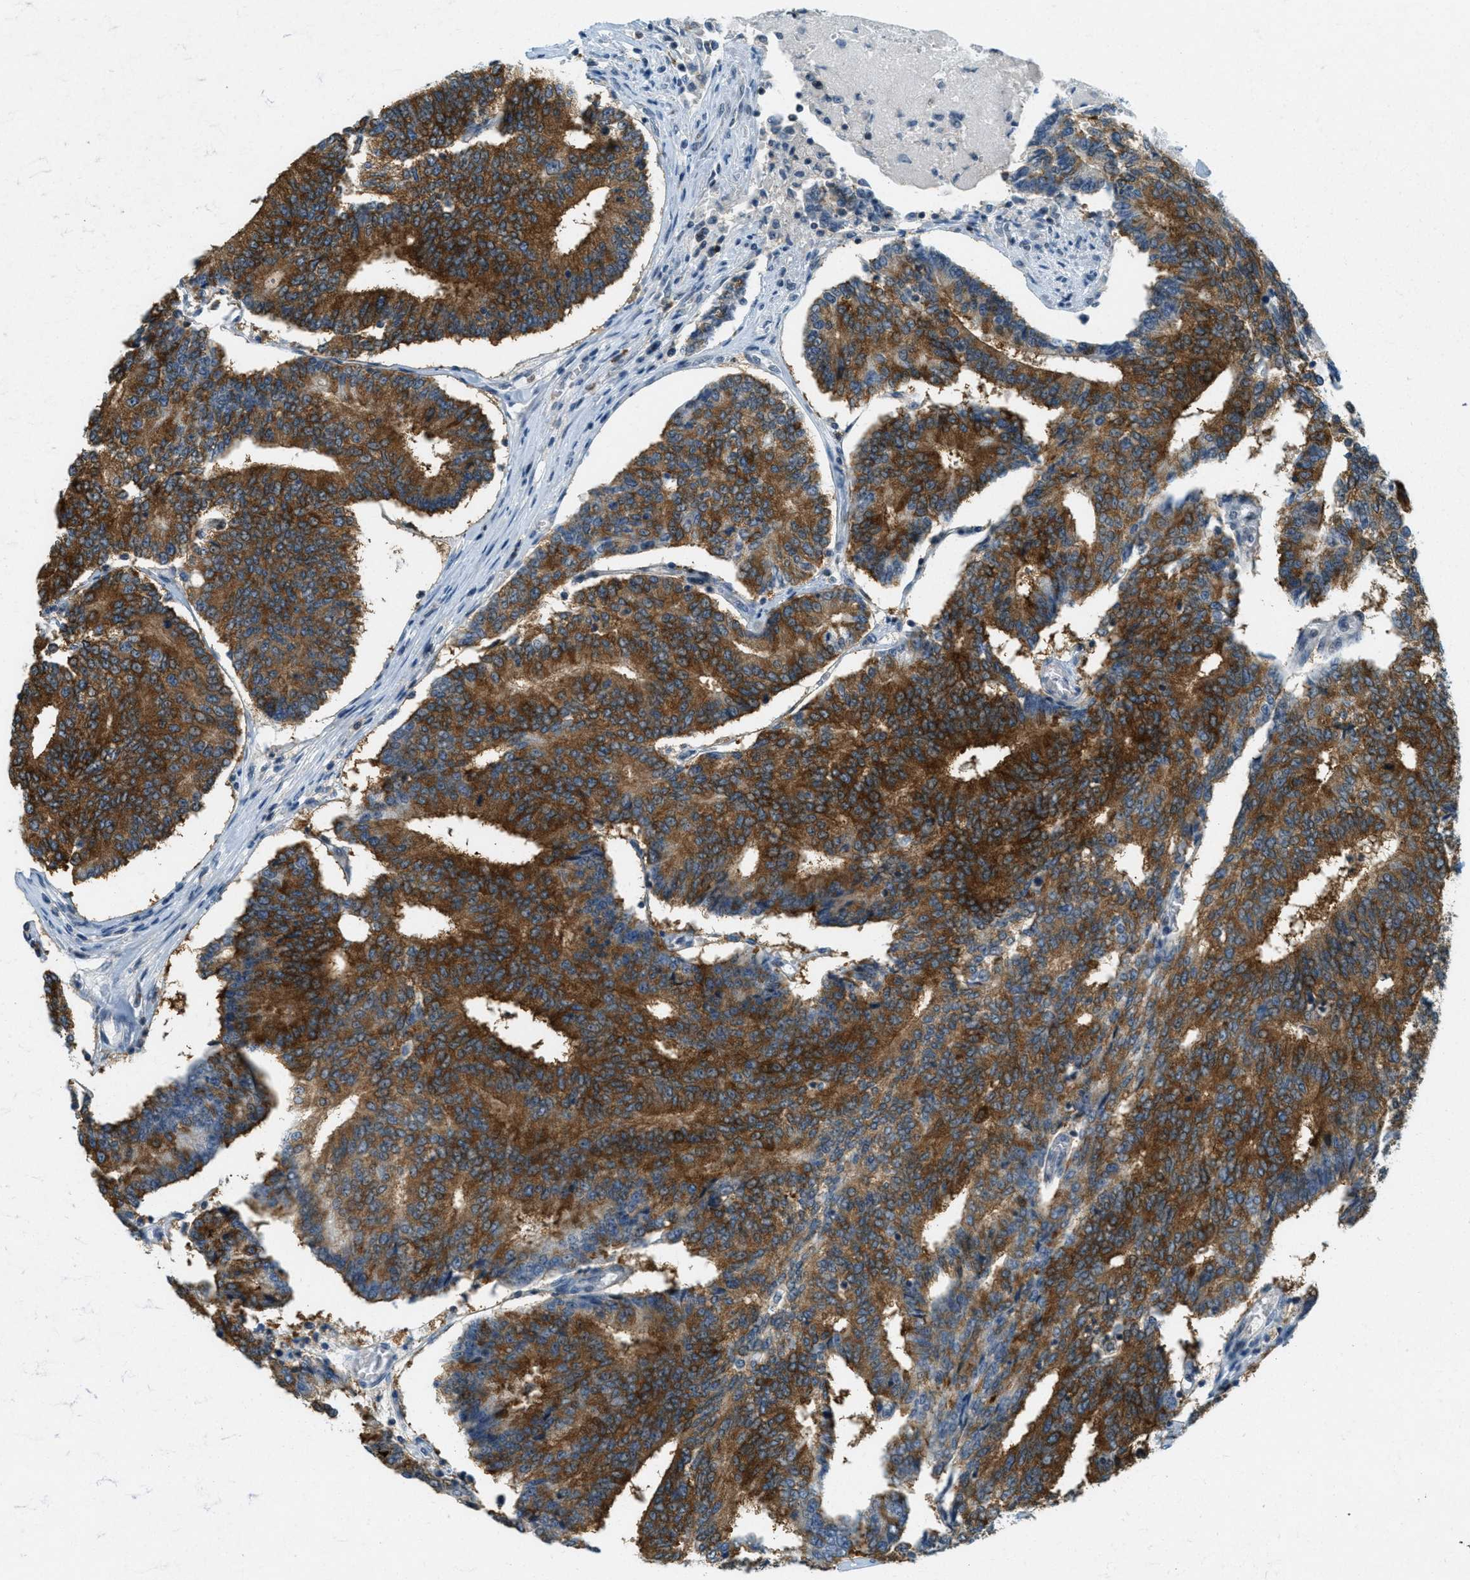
{"staining": {"intensity": "strong", "quantity": ">75%", "location": "cytoplasmic/membranous"}, "tissue": "prostate cancer", "cell_type": "Tumor cells", "image_type": "cancer", "snomed": [{"axis": "morphology", "description": "Normal tissue, NOS"}, {"axis": "morphology", "description": "Adenocarcinoma, High grade"}, {"axis": "topography", "description": "Prostate"}, {"axis": "topography", "description": "Seminal veicle"}], "caption": "Brown immunohistochemical staining in prostate adenocarcinoma (high-grade) reveals strong cytoplasmic/membranous expression in approximately >75% of tumor cells.", "gene": "FYN", "patient": {"sex": "male", "age": 55}}